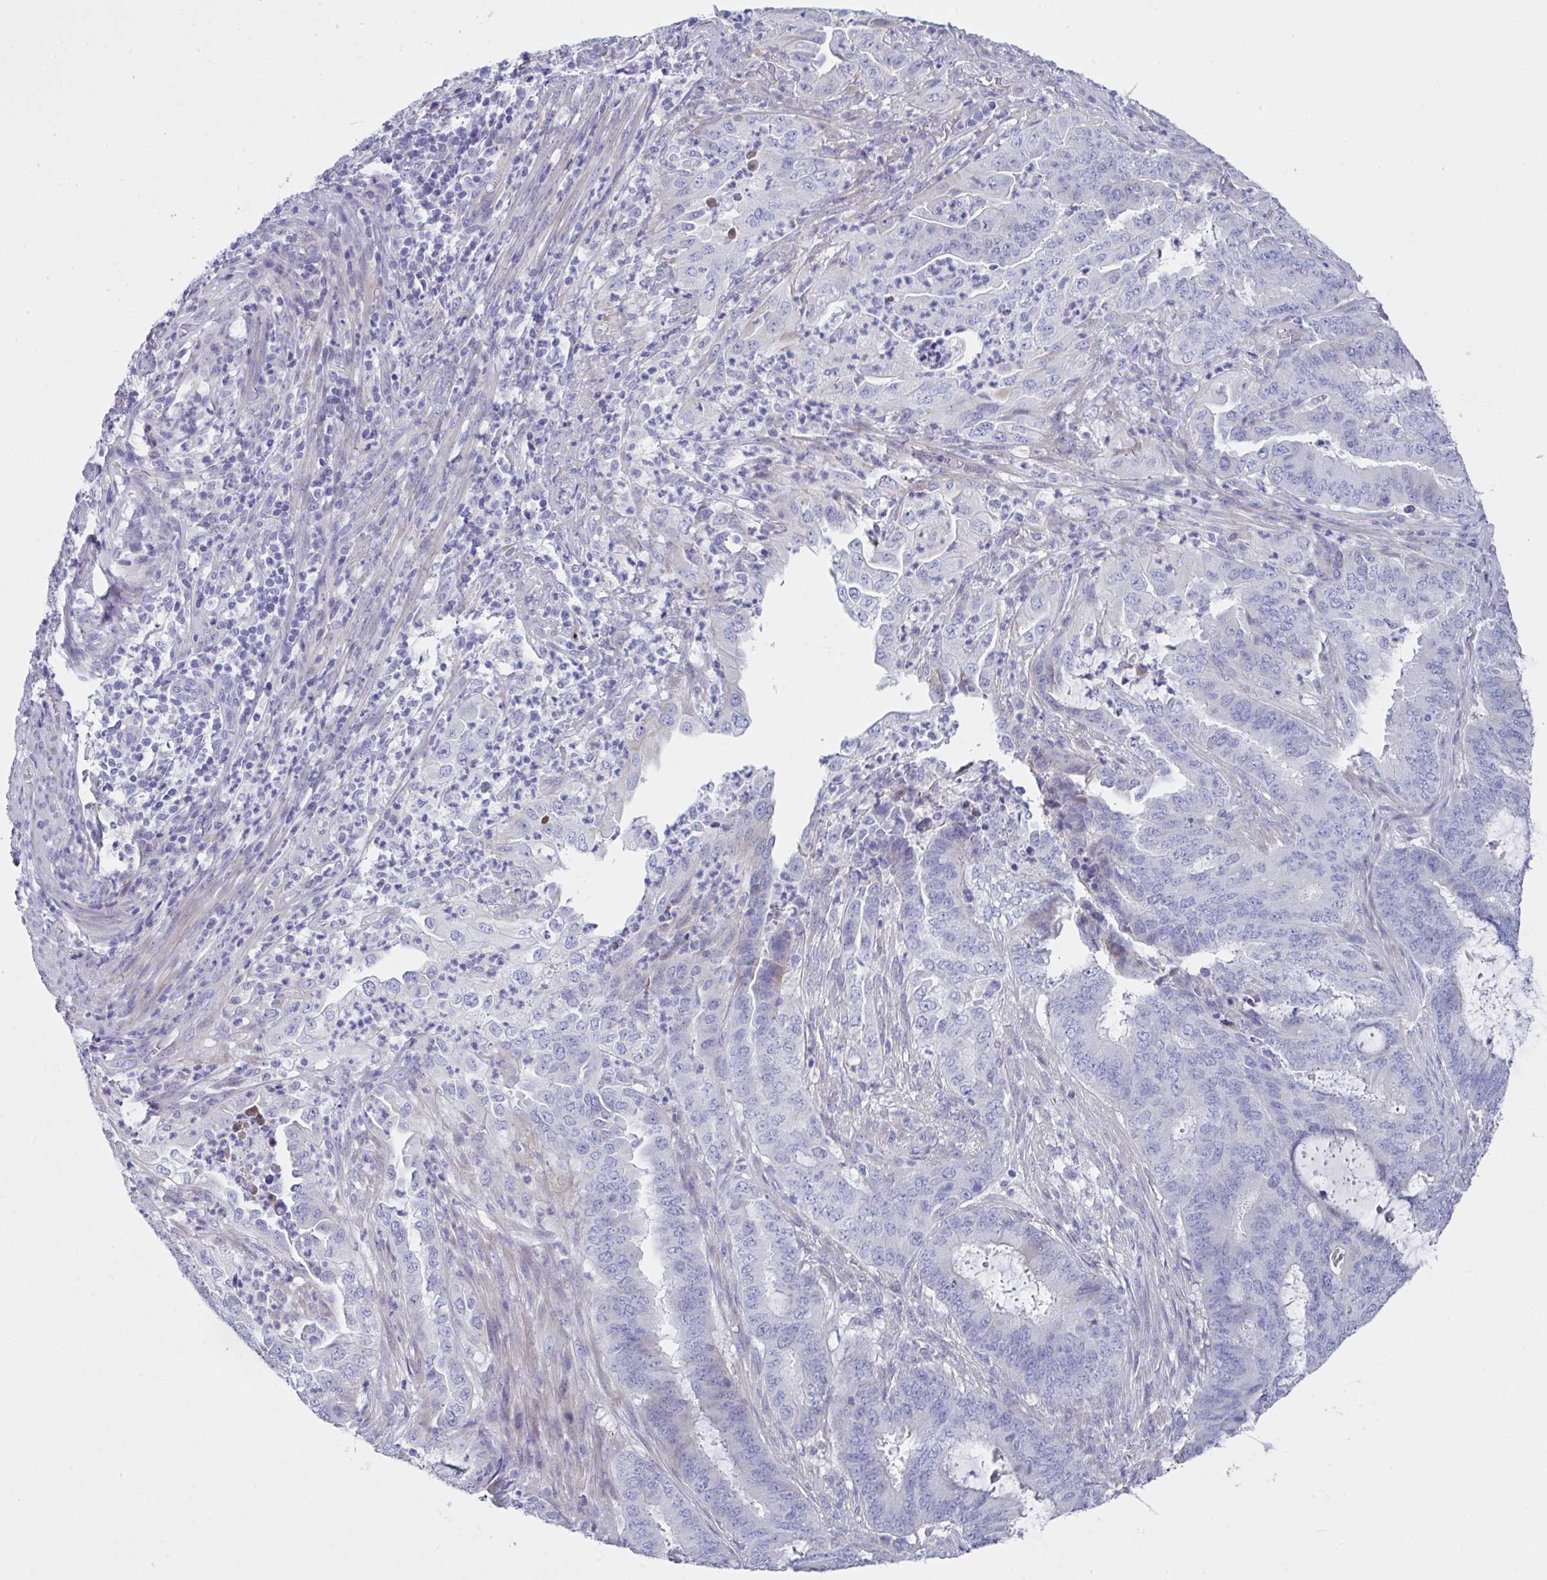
{"staining": {"intensity": "negative", "quantity": "none", "location": "none"}, "tissue": "endometrial cancer", "cell_type": "Tumor cells", "image_type": "cancer", "snomed": [{"axis": "morphology", "description": "Adenocarcinoma, NOS"}, {"axis": "topography", "description": "Endometrium"}], "caption": "An immunohistochemistry (IHC) image of endometrial adenocarcinoma is shown. There is no staining in tumor cells of endometrial adenocarcinoma.", "gene": "FBXO47", "patient": {"sex": "female", "age": 51}}